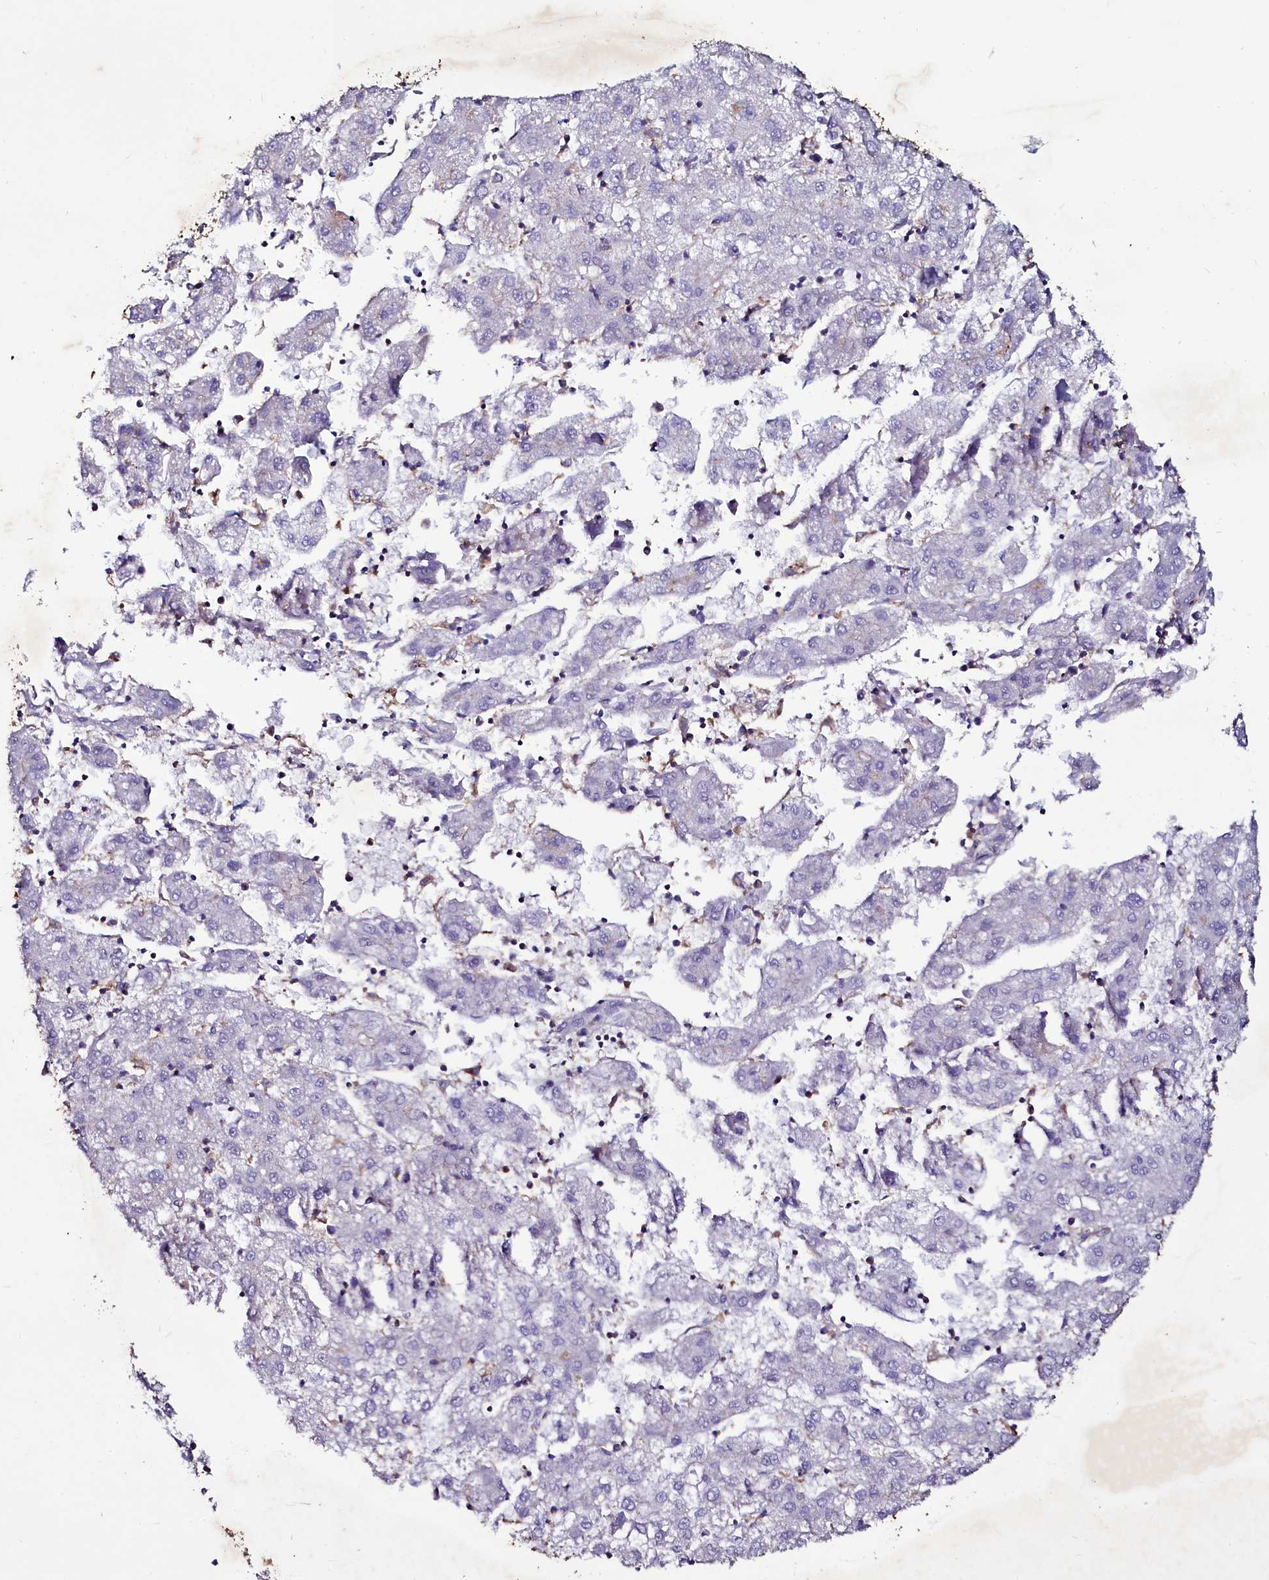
{"staining": {"intensity": "negative", "quantity": "none", "location": "none"}, "tissue": "liver cancer", "cell_type": "Tumor cells", "image_type": "cancer", "snomed": [{"axis": "morphology", "description": "Carcinoma, Hepatocellular, NOS"}, {"axis": "topography", "description": "Liver"}], "caption": "Immunohistochemistry image of human liver cancer stained for a protein (brown), which displays no staining in tumor cells.", "gene": "SELENOT", "patient": {"sex": "male", "age": 72}}